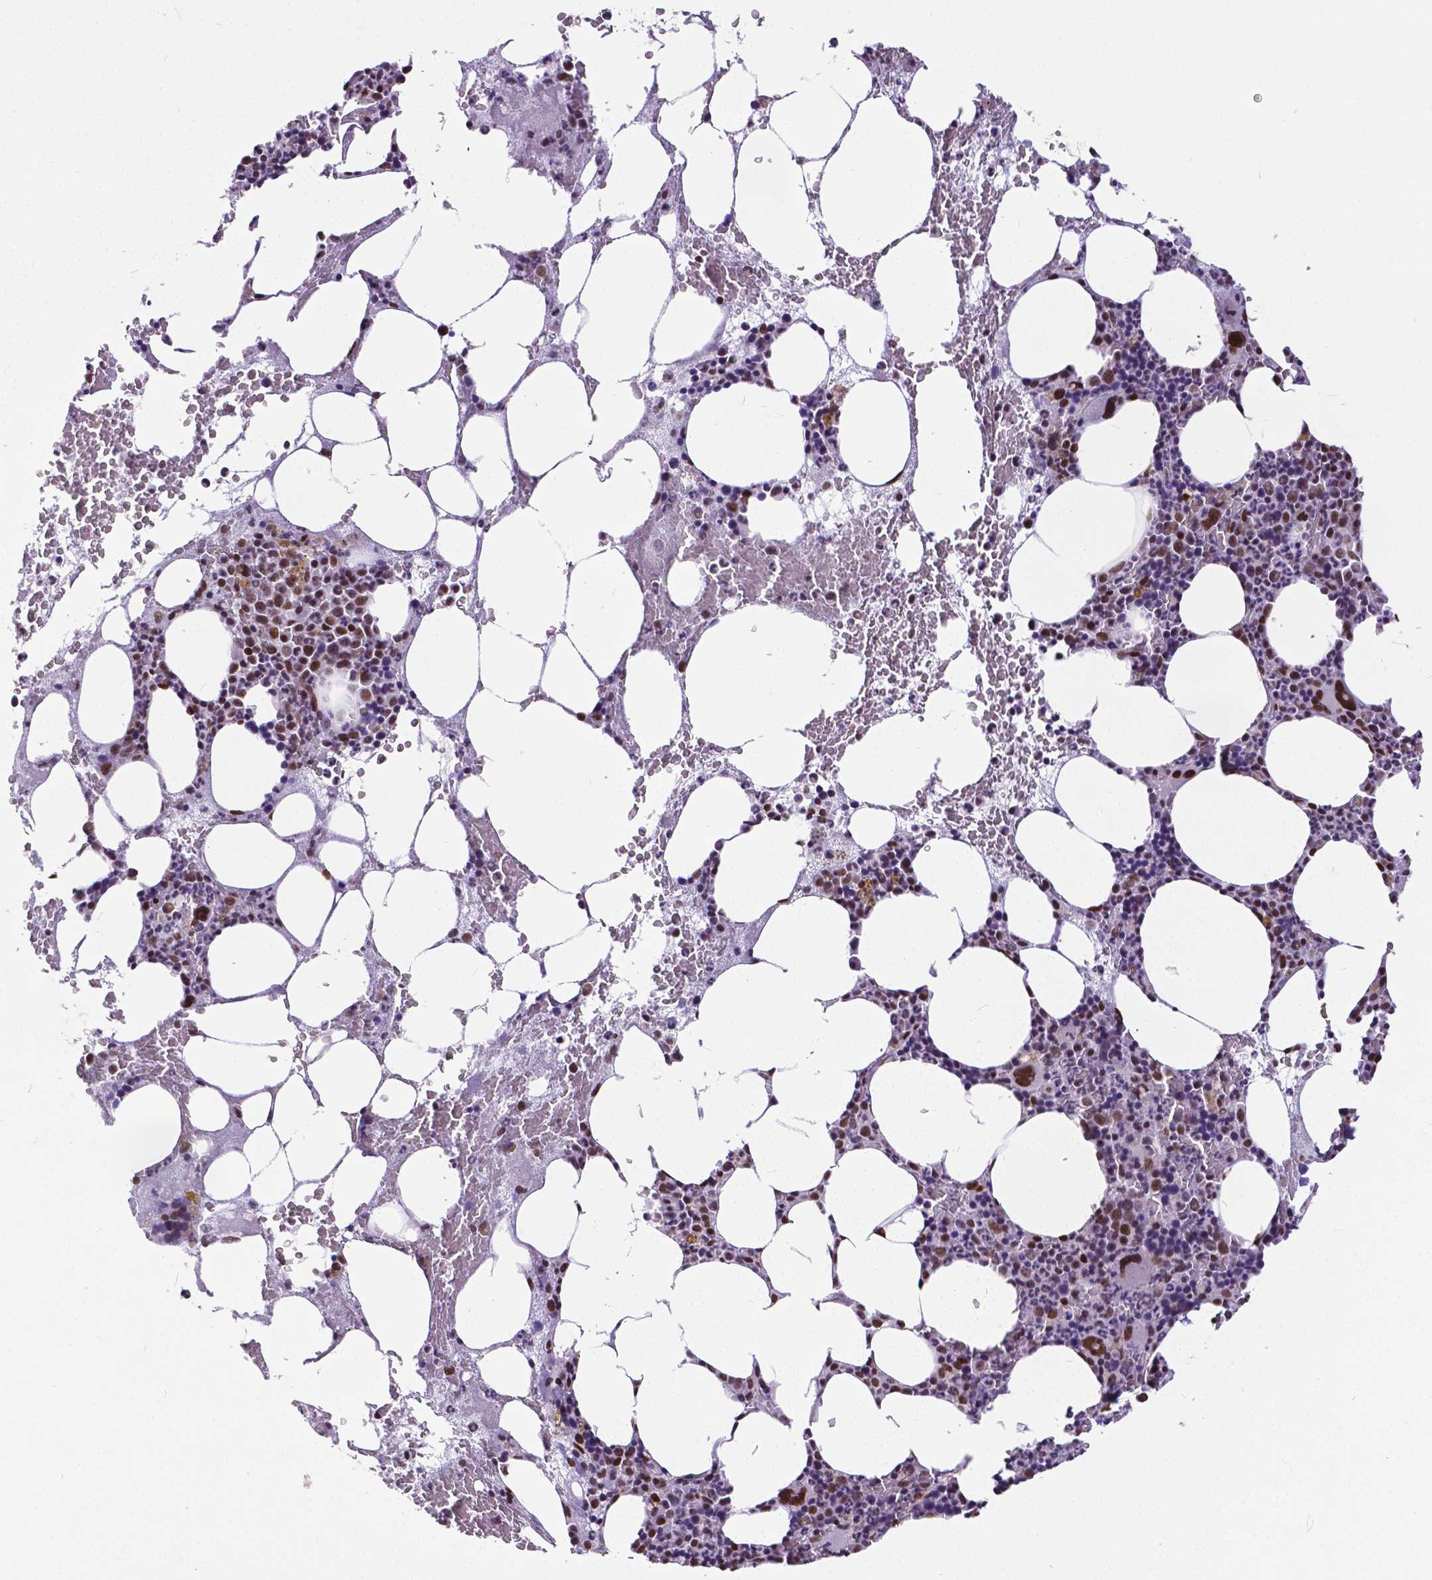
{"staining": {"intensity": "moderate", "quantity": "25%-75%", "location": "nuclear"}, "tissue": "bone marrow", "cell_type": "Hematopoietic cells", "image_type": "normal", "snomed": [{"axis": "morphology", "description": "Normal tissue, NOS"}, {"axis": "topography", "description": "Bone marrow"}], "caption": "Bone marrow stained with a brown dye reveals moderate nuclear positive positivity in approximately 25%-75% of hematopoietic cells.", "gene": "ATRX", "patient": {"sex": "male", "age": 89}}